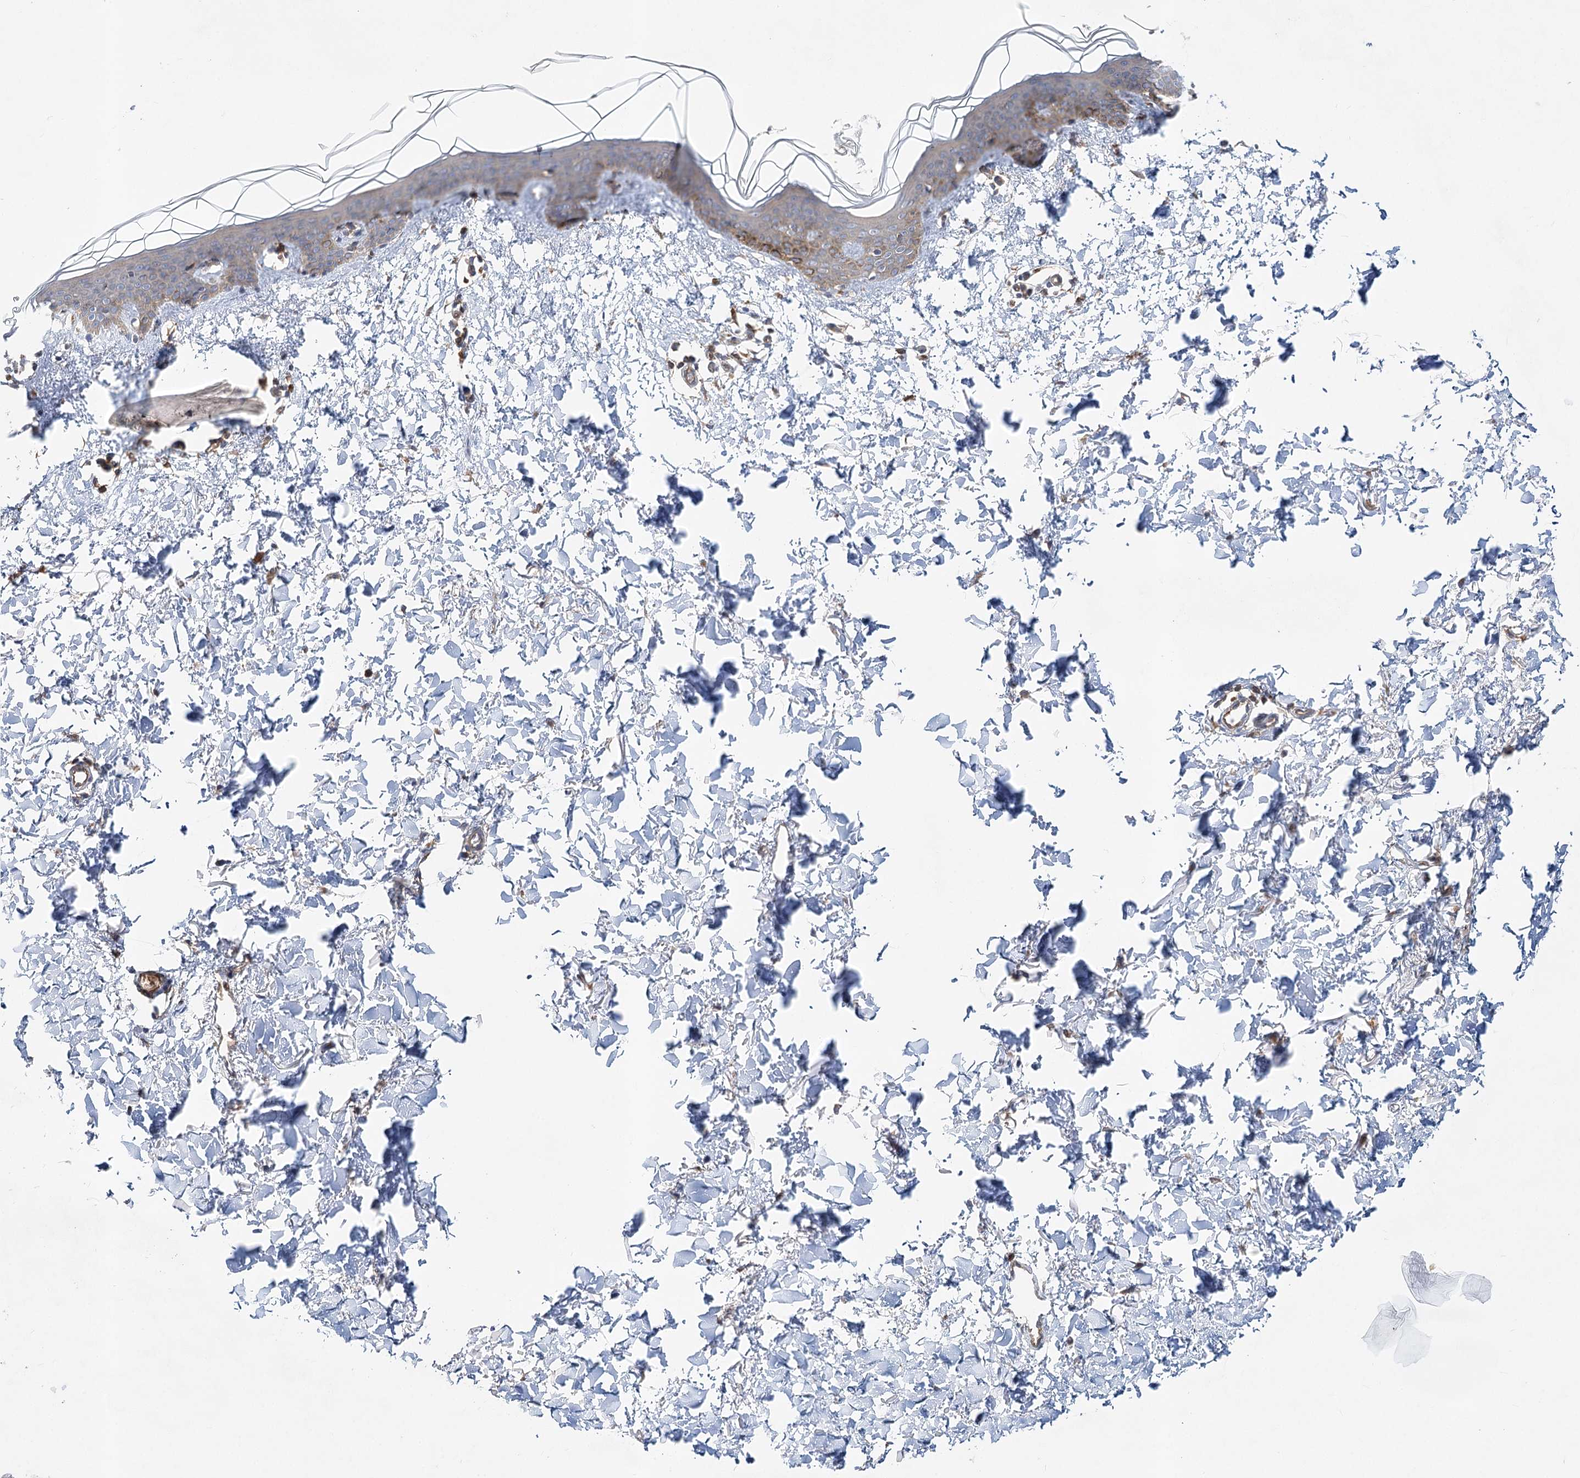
{"staining": {"intensity": "moderate", "quantity": ">75%", "location": "cytoplasmic/membranous"}, "tissue": "skin", "cell_type": "Fibroblasts", "image_type": "normal", "snomed": [{"axis": "morphology", "description": "Normal tissue, NOS"}, {"axis": "topography", "description": "Skin"}], "caption": "Immunohistochemical staining of benign human skin displays moderate cytoplasmic/membranous protein staining in about >75% of fibroblasts. (brown staining indicates protein expression, while blue staining denotes nuclei).", "gene": "ABRAXAS2", "patient": {"sex": "female", "age": 46}}